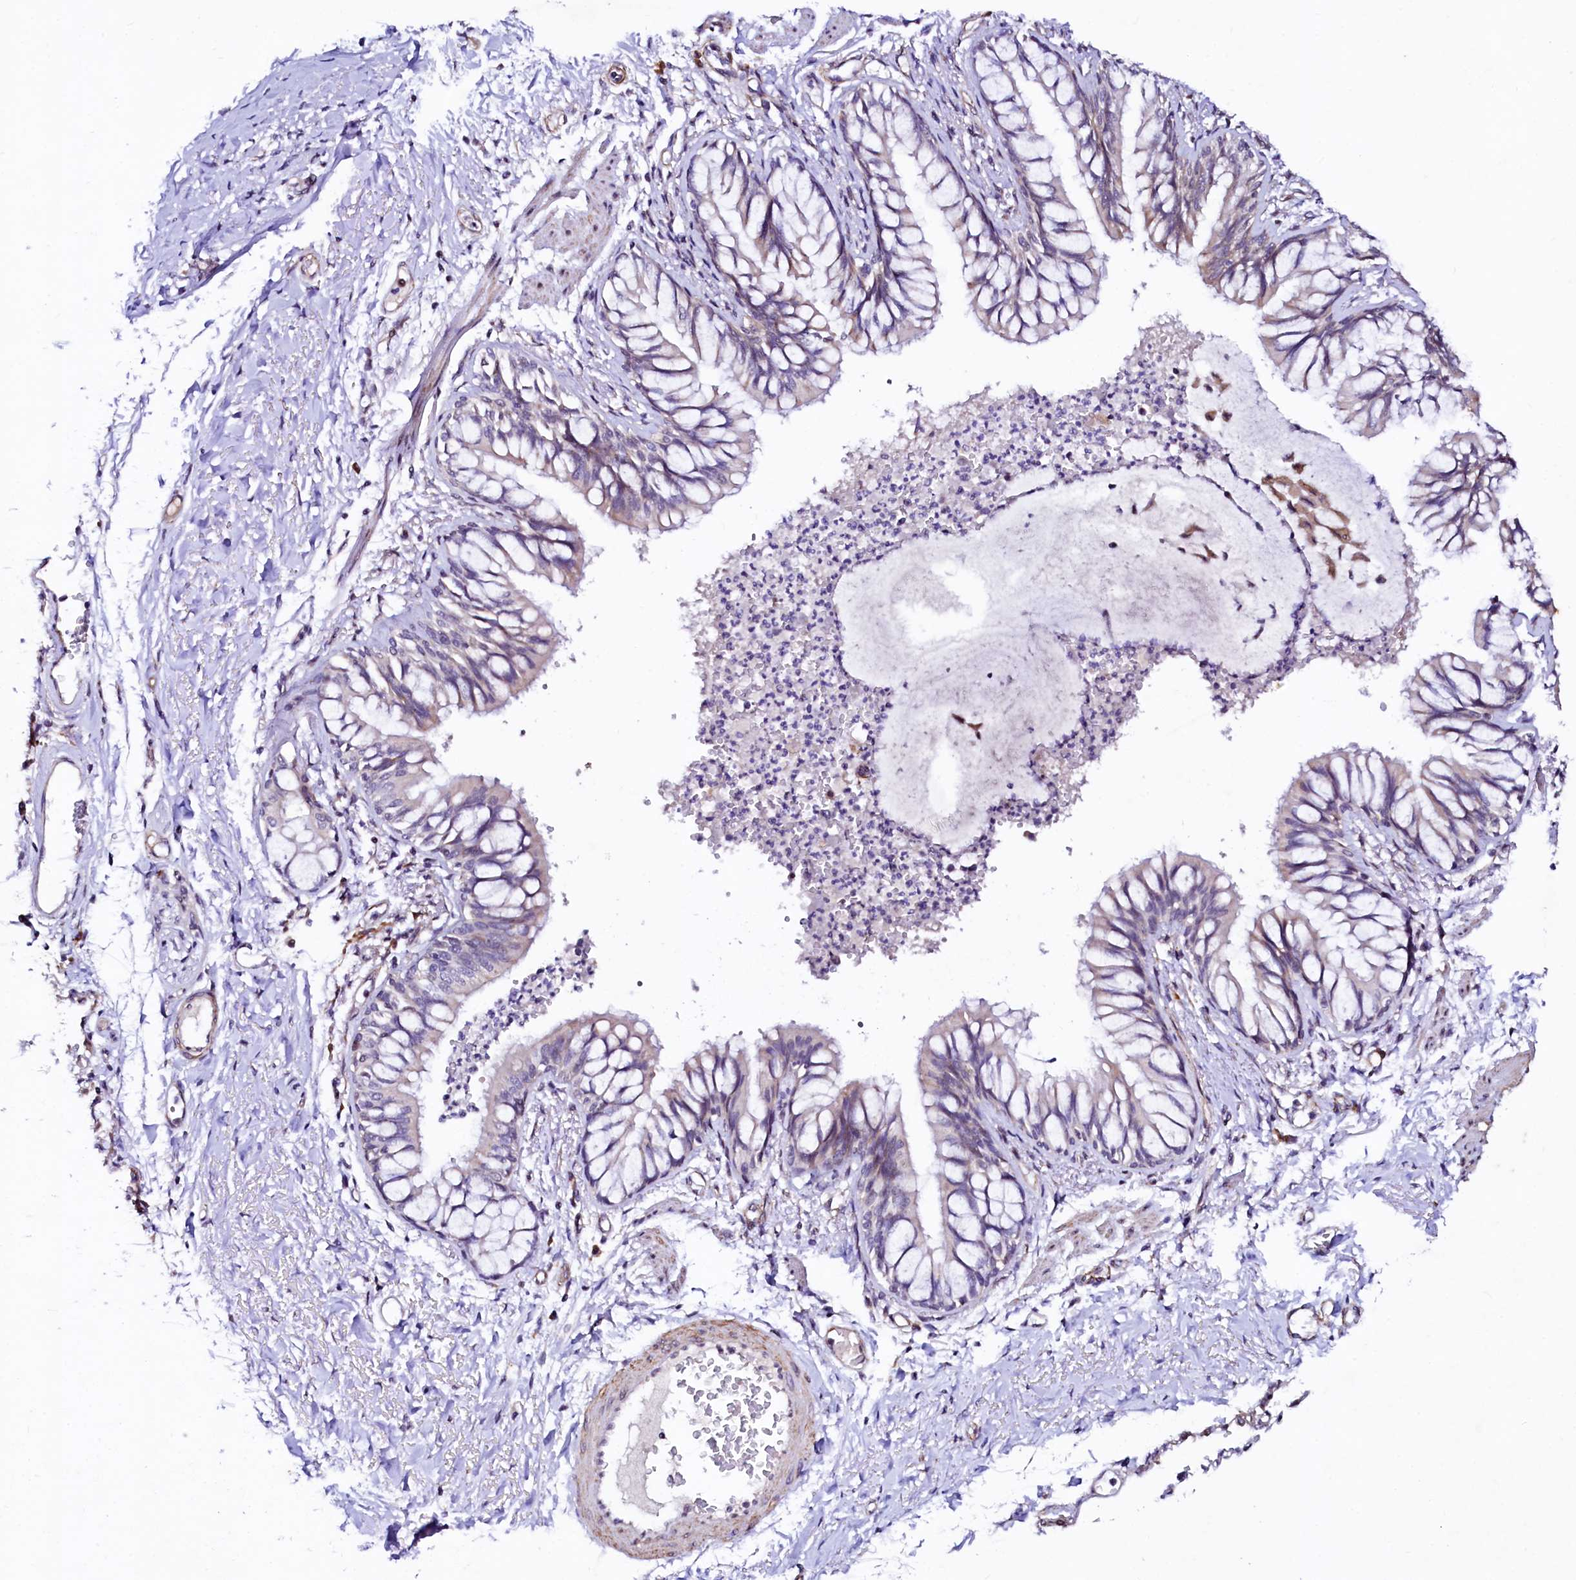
{"staining": {"intensity": "weak", "quantity": "25%-75%", "location": "cytoplasmic/membranous"}, "tissue": "bronchus", "cell_type": "Respiratory epithelial cells", "image_type": "normal", "snomed": [{"axis": "morphology", "description": "Normal tissue, NOS"}, {"axis": "topography", "description": "Cartilage tissue"}, {"axis": "topography", "description": "Bronchus"}, {"axis": "topography", "description": "Lung"}], "caption": "Protein staining demonstrates weak cytoplasmic/membranous positivity in approximately 25%-75% of respiratory epithelial cells in unremarkable bronchus.", "gene": "GPR176", "patient": {"sex": "female", "age": 49}}